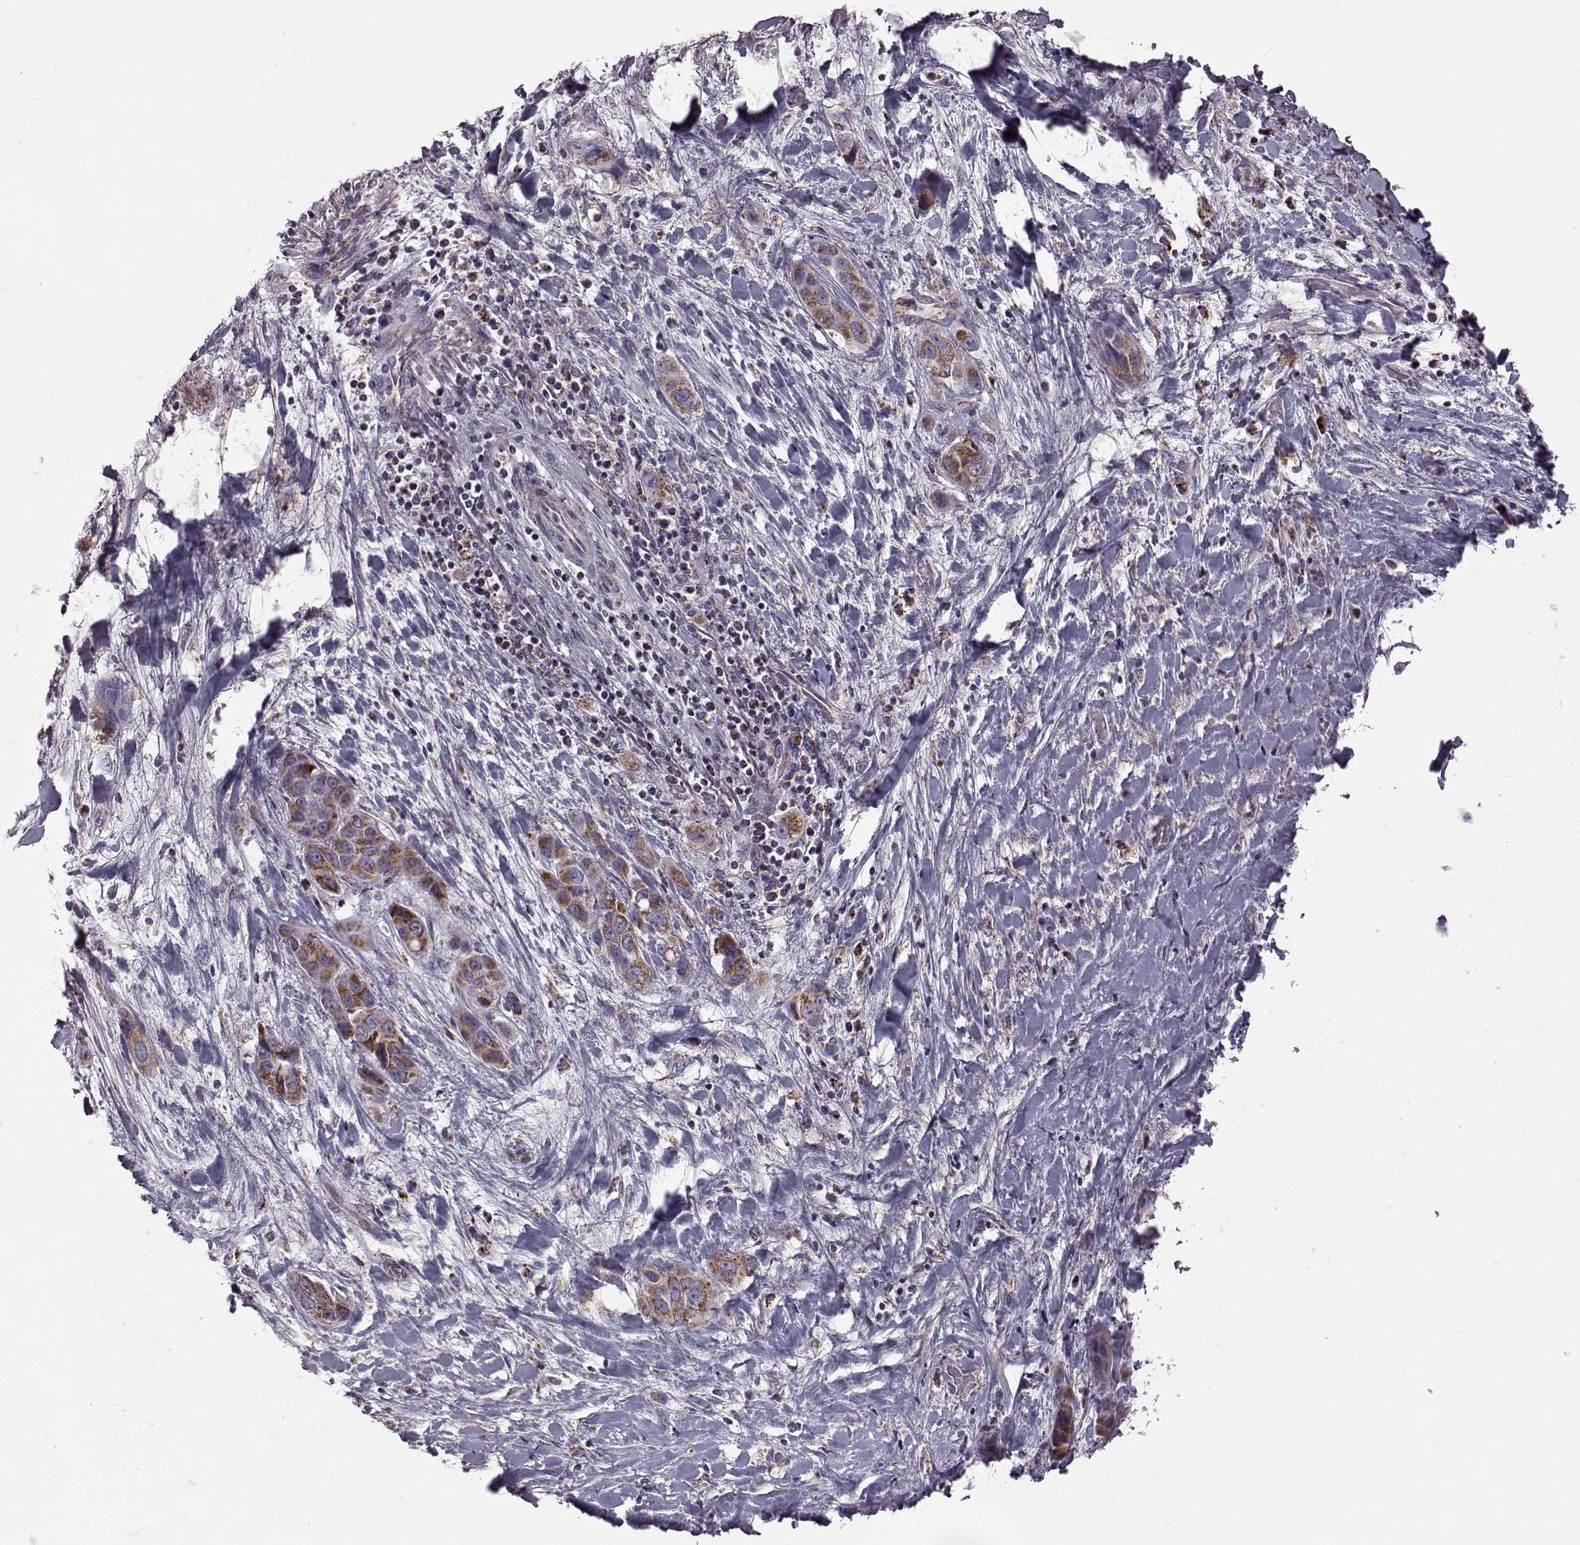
{"staining": {"intensity": "strong", "quantity": ">75%", "location": "cytoplasmic/membranous"}, "tissue": "liver cancer", "cell_type": "Tumor cells", "image_type": "cancer", "snomed": [{"axis": "morphology", "description": "Cholangiocarcinoma"}, {"axis": "topography", "description": "Liver"}], "caption": "There is high levels of strong cytoplasmic/membranous staining in tumor cells of cholangiocarcinoma (liver), as demonstrated by immunohistochemical staining (brown color).", "gene": "FAM8A1", "patient": {"sex": "female", "age": 52}}